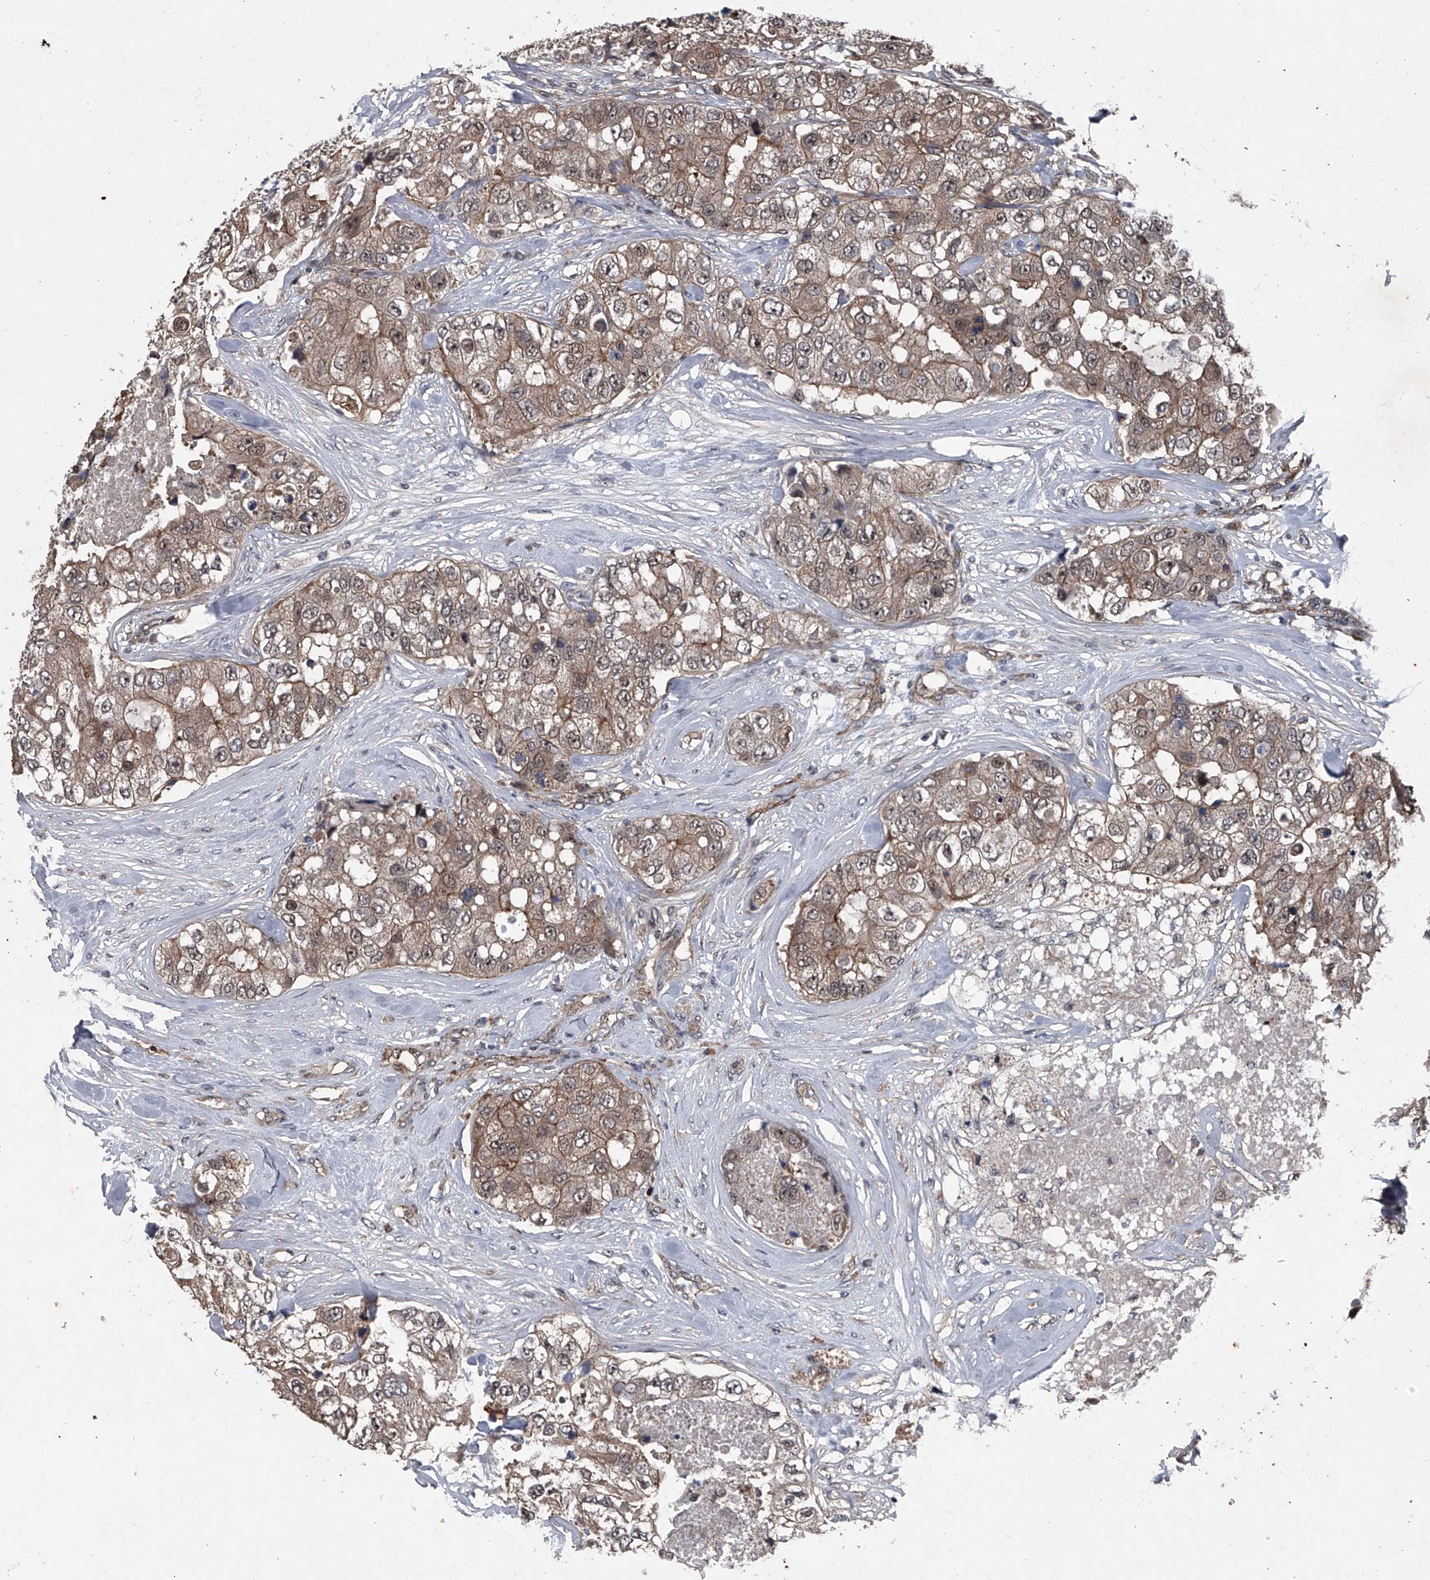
{"staining": {"intensity": "moderate", "quantity": ">75%", "location": "cytoplasmic/membranous,nuclear"}, "tissue": "breast cancer", "cell_type": "Tumor cells", "image_type": "cancer", "snomed": [{"axis": "morphology", "description": "Duct carcinoma"}, {"axis": "topography", "description": "Breast"}], "caption": "Approximately >75% of tumor cells in human breast invasive ductal carcinoma display moderate cytoplasmic/membranous and nuclear protein staining as visualized by brown immunohistochemical staining.", "gene": "MAPKAP1", "patient": {"sex": "female", "age": 62}}